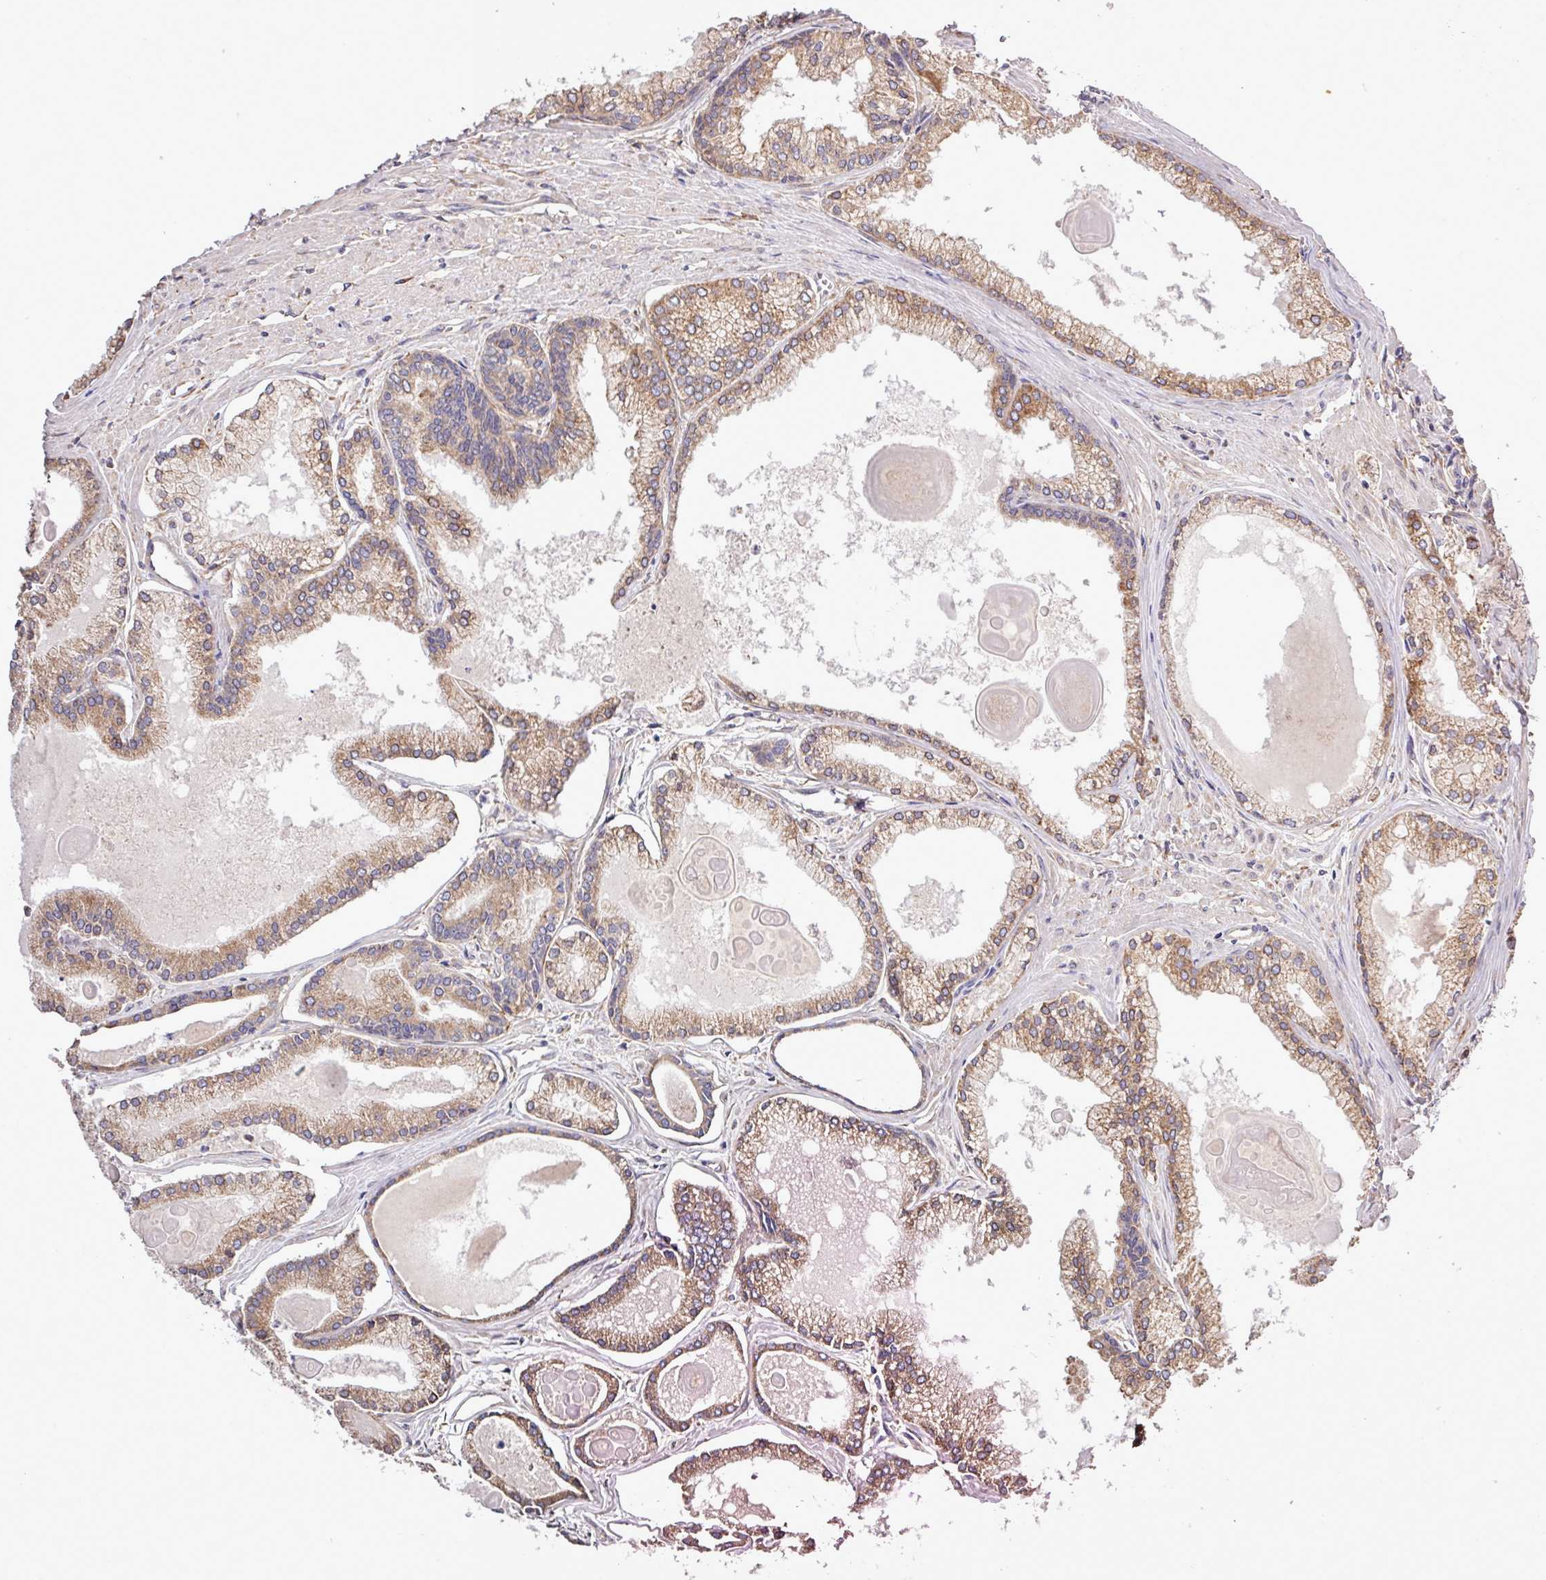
{"staining": {"intensity": "moderate", "quantity": ">75%", "location": "cytoplasmic/membranous"}, "tissue": "prostate cancer", "cell_type": "Tumor cells", "image_type": "cancer", "snomed": [{"axis": "morphology", "description": "Adenocarcinoma, High grade"}, {"axis": "topography", "description": "Prostate"}], "caption": "A brown stain shows moderate cytoplasmic/membranous staining of a protein in human prostate cancer (adenocarcinoma (high-grade)) tumor cells.", "gene": "MEGF6", "patient": {"sex": "male", "age": 68}}